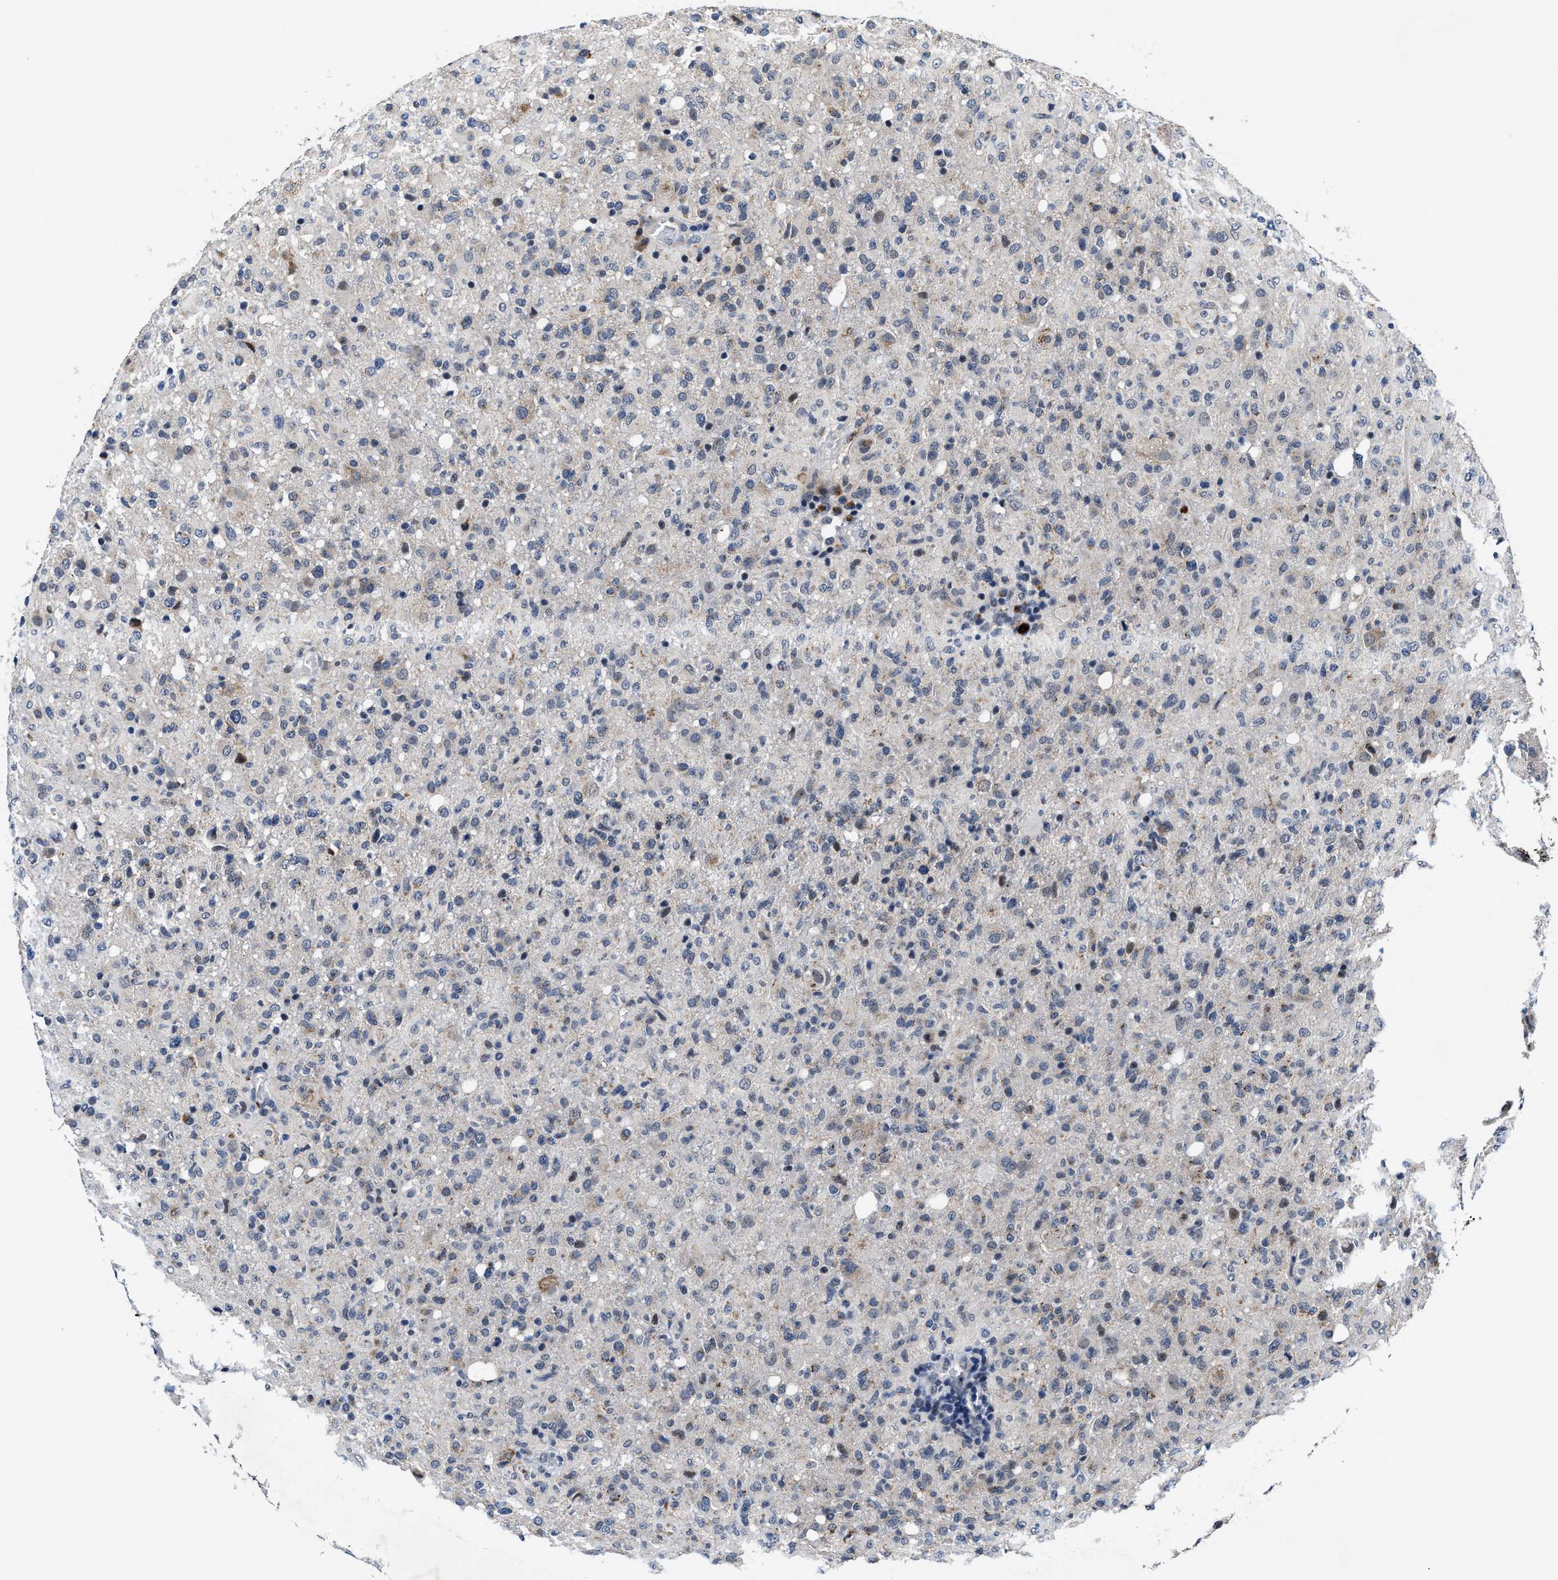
{"staining": {"intensity": "weak", "quantity": "<25%", "location": "cytoplasmic/membranous"}, "tissue": "glioma", "cell_type": "Tumor cells", "image_type": "cancer", "snomed": [{"axis": "morphology", "description": "Glioma, malignant, High grade"}, {"axis": "topography", "description": "Brain"}], "caption": "Human glioma stained for a protein using IHC shows no expression in tumor cells.", "gene": "TMEM53", "patient": {"sex": "female", "age": 57}}